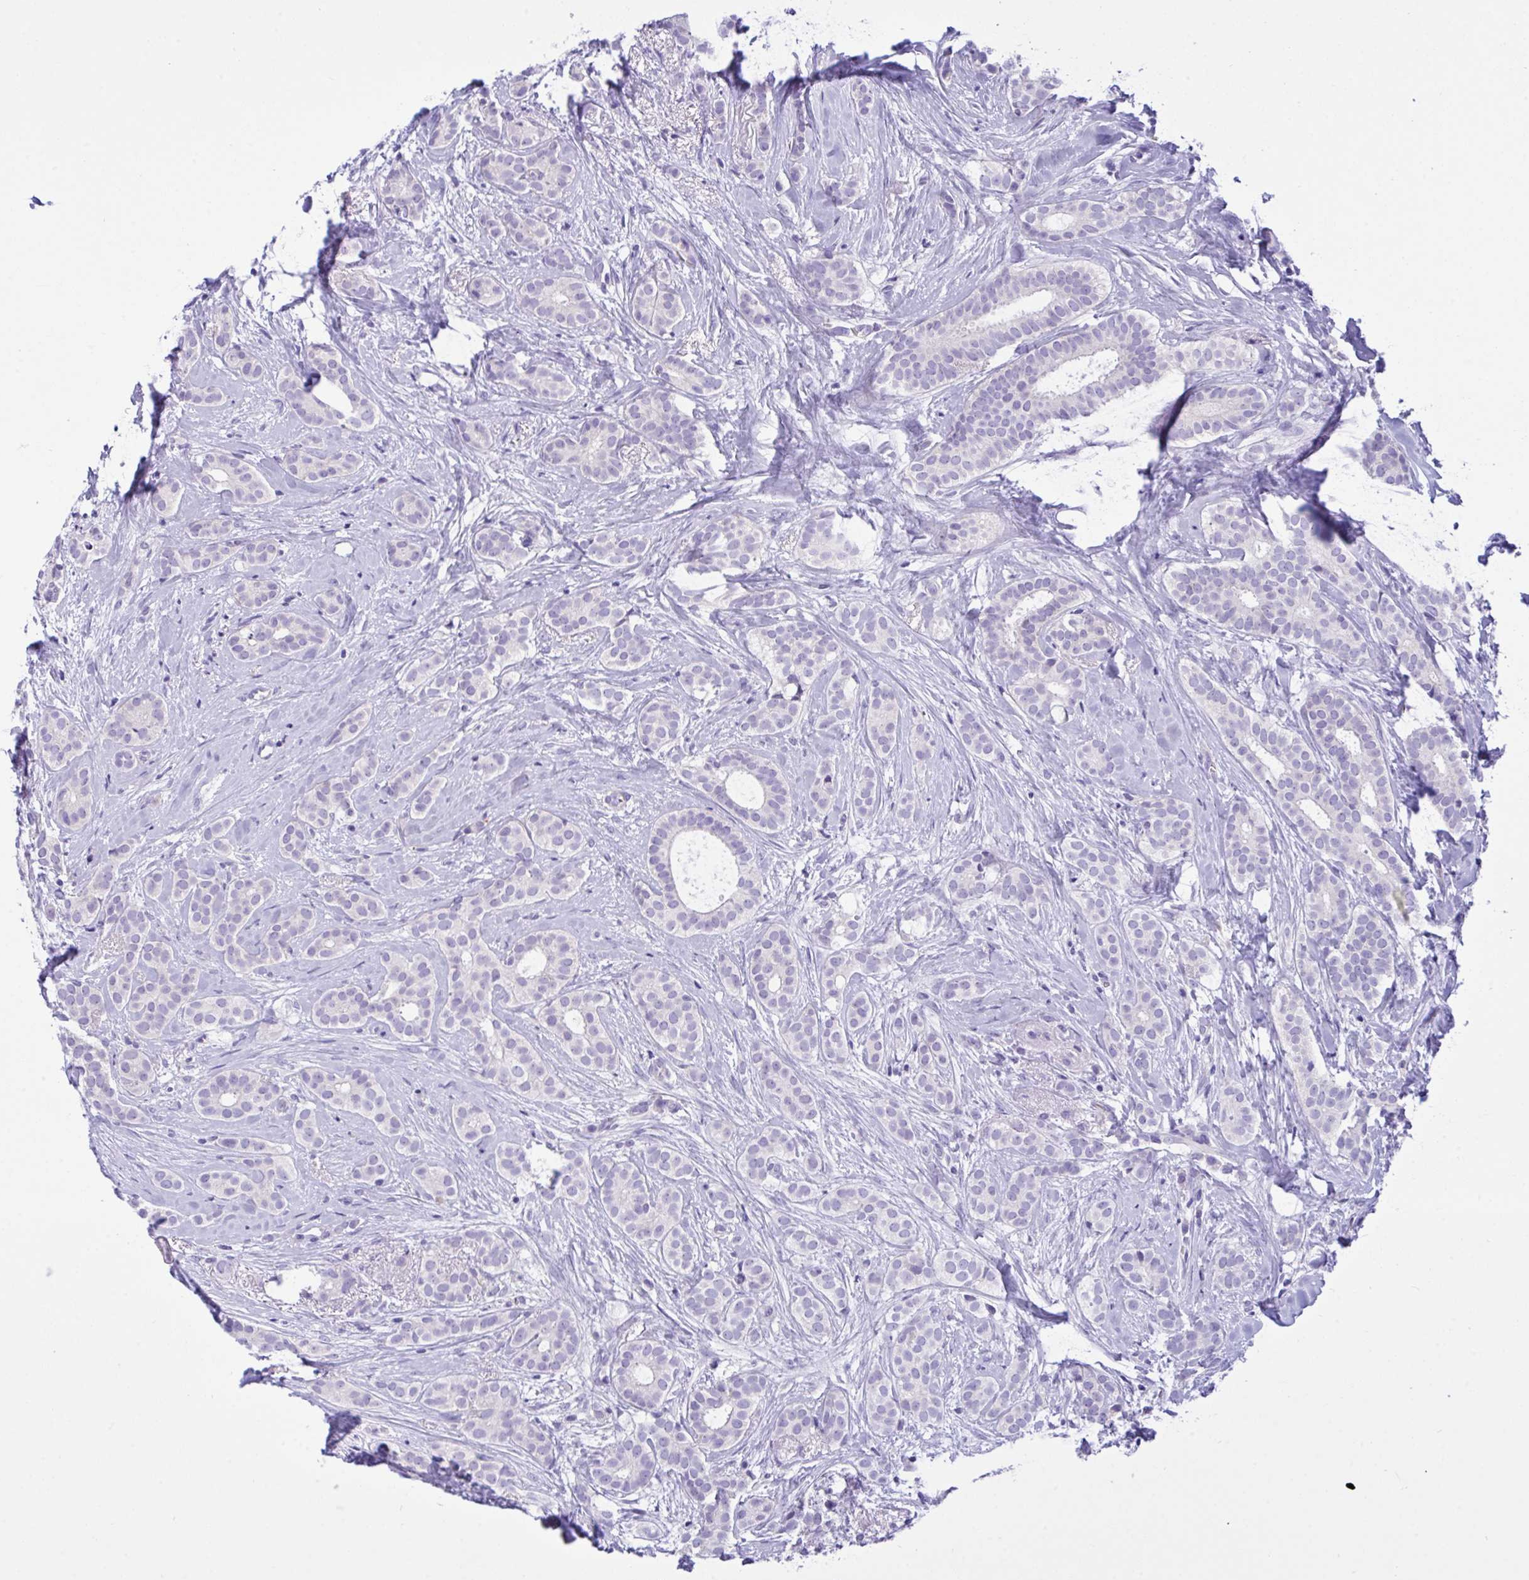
{"staining": {"intensity": "negative", "quantity": "none", "location": "none"}, "tissue": "breast cancer", "cell_type": "Tumor cells", "image_type": "cancer", "snomed": [{"axis": "morphology", "description": "Duct carcinoma"}, {"axis": "topography", "description": "Breast"}], "caption": "Immunohistochemistry of human breast cancer displays no positivity in tumor cells.", "gene": "WDR97", "patient": {"sex": "female", "age": 65}}